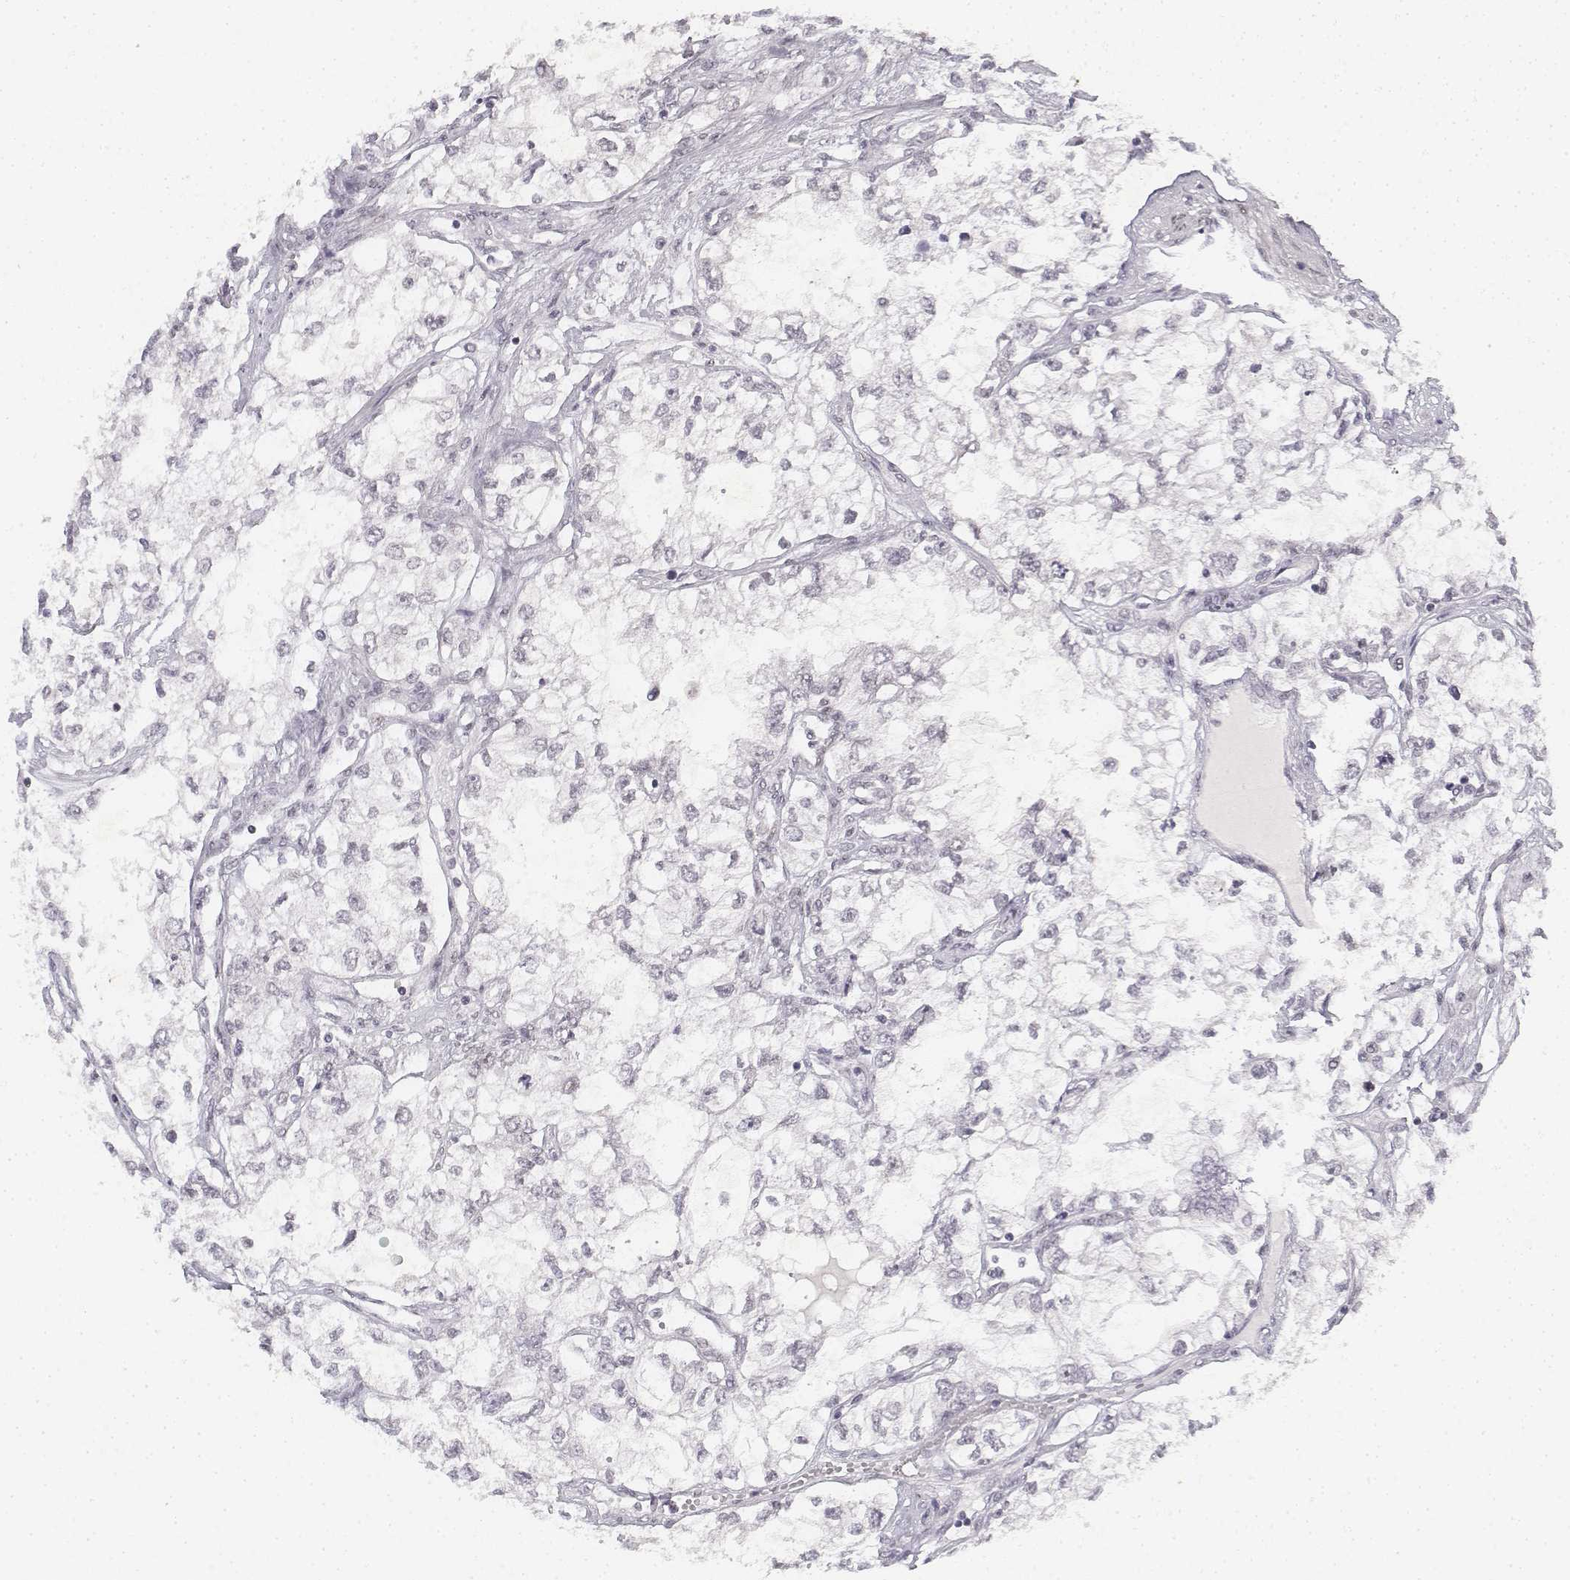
{"staining": {"intensity": "negative", "quantity": "none", "location": "none"}, "tissue": "renal cancer", "cell_type": "Tumor cells", "image_type": "cancer", "snomed": [{"axis": "morphology", "description": "Adenocarcinoma, NOS"}, {"axis": "topography", "description": "Kidney"}], "caption": "Immunohistochemistry micrograph of neoplastic tissue: human renal cancer stained with DAB displays no significant protein positivity in tumor cells.", "gene": "KRT84", "patient": {"sex": "female", "age": 59}}